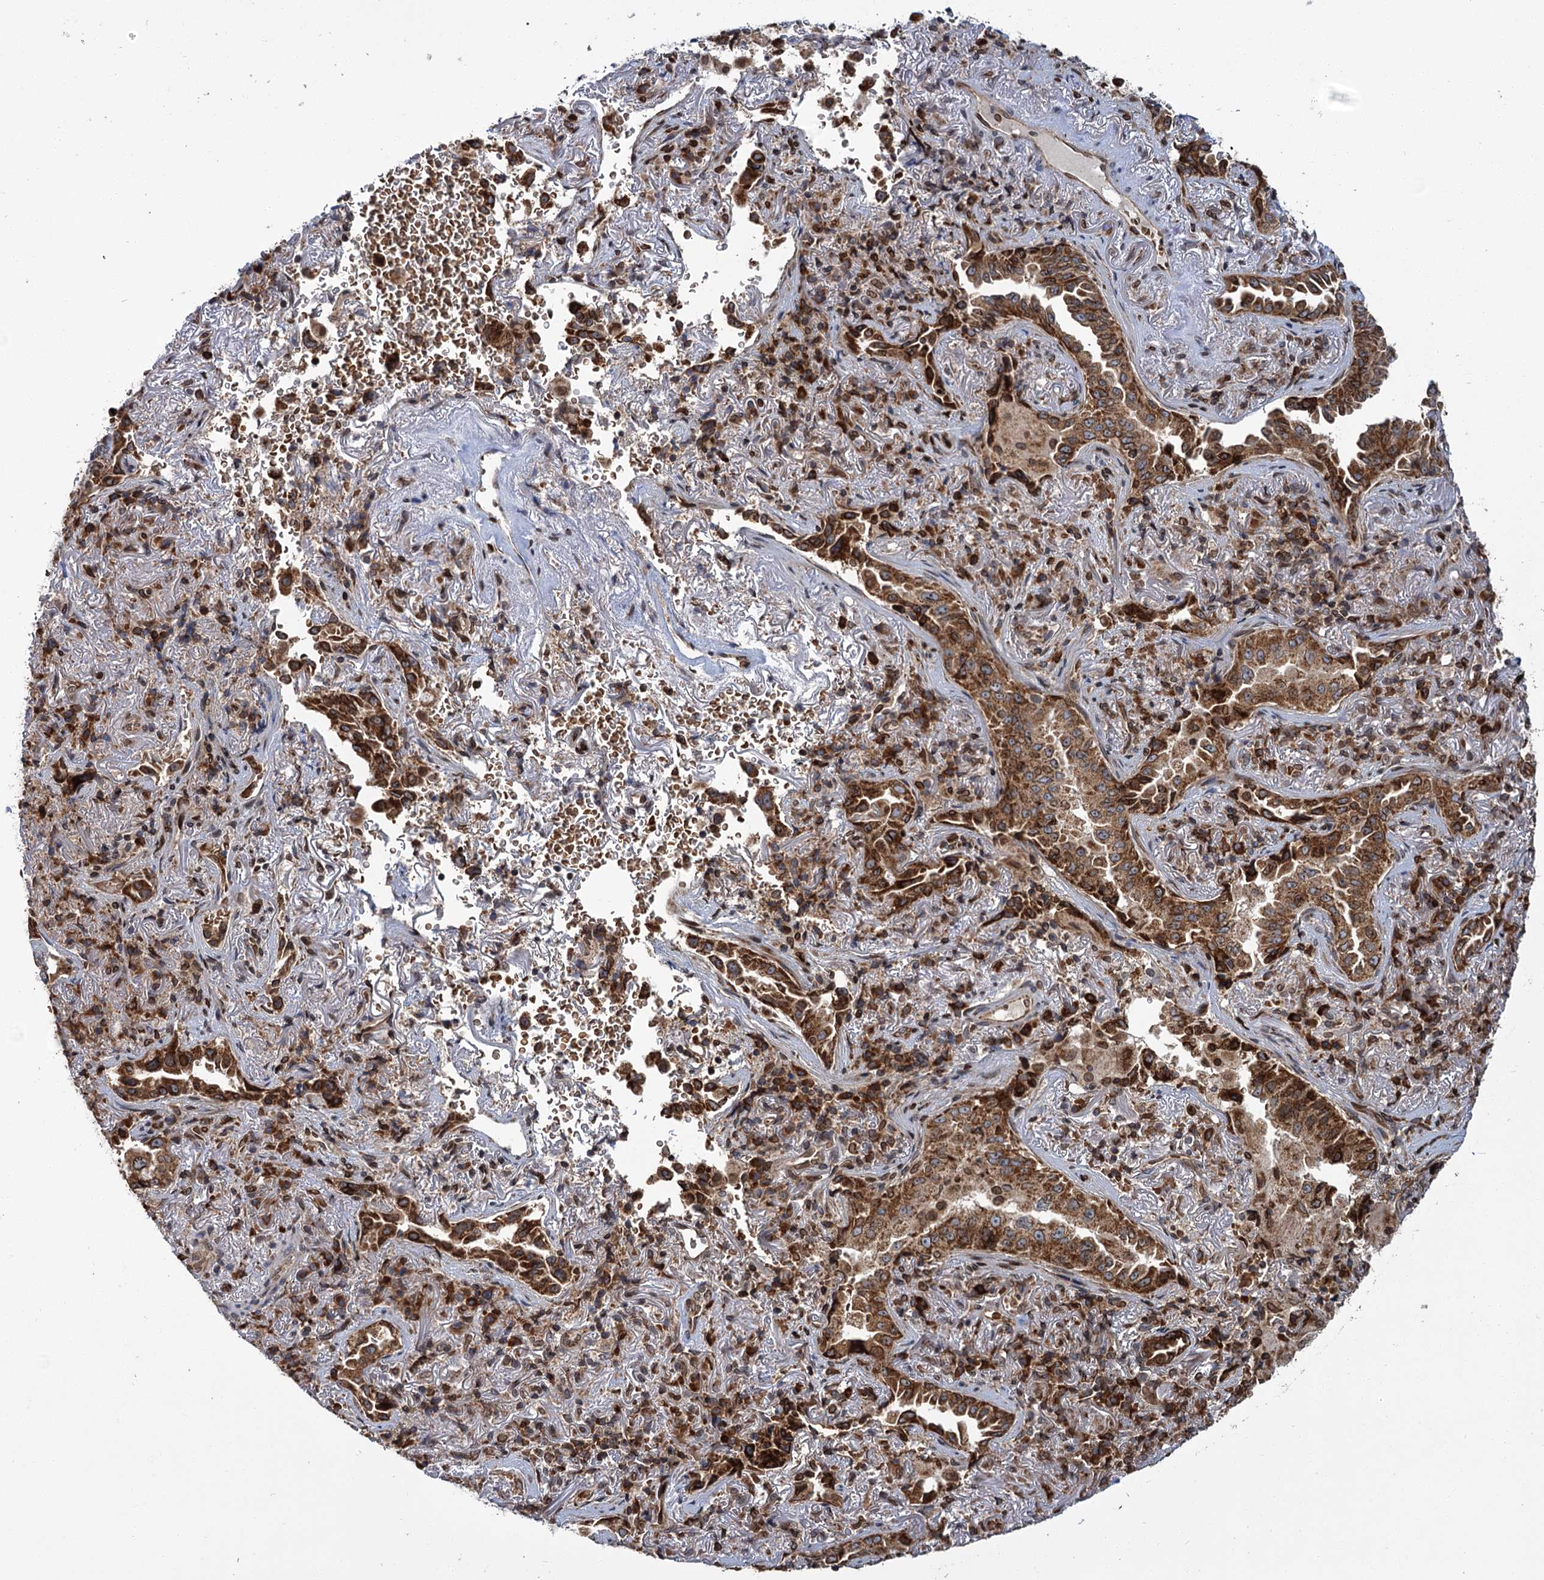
{"staining": {"intensity": "strong", "quantity": ">75%", "location": "cytoplasmic/membranous"}, "tissue": "lung cancer", "cell_type": "Tumor cells", "image_type": "cancer", "snomed": [{"axis": "morphology", "description": "Adenocarcinoma, NOS"}, {"axis": "topography", "description": "Lung"}], "caption": "An IHC photomicrograph of tumor tissue is shown. Protein staining in brown shows strong cytoplasmic/membranous positivity in adenocarcinoma (lung) within tumor cells.", "gene": "CFAP46", "patient": {"sex": "female", "age": 69}}